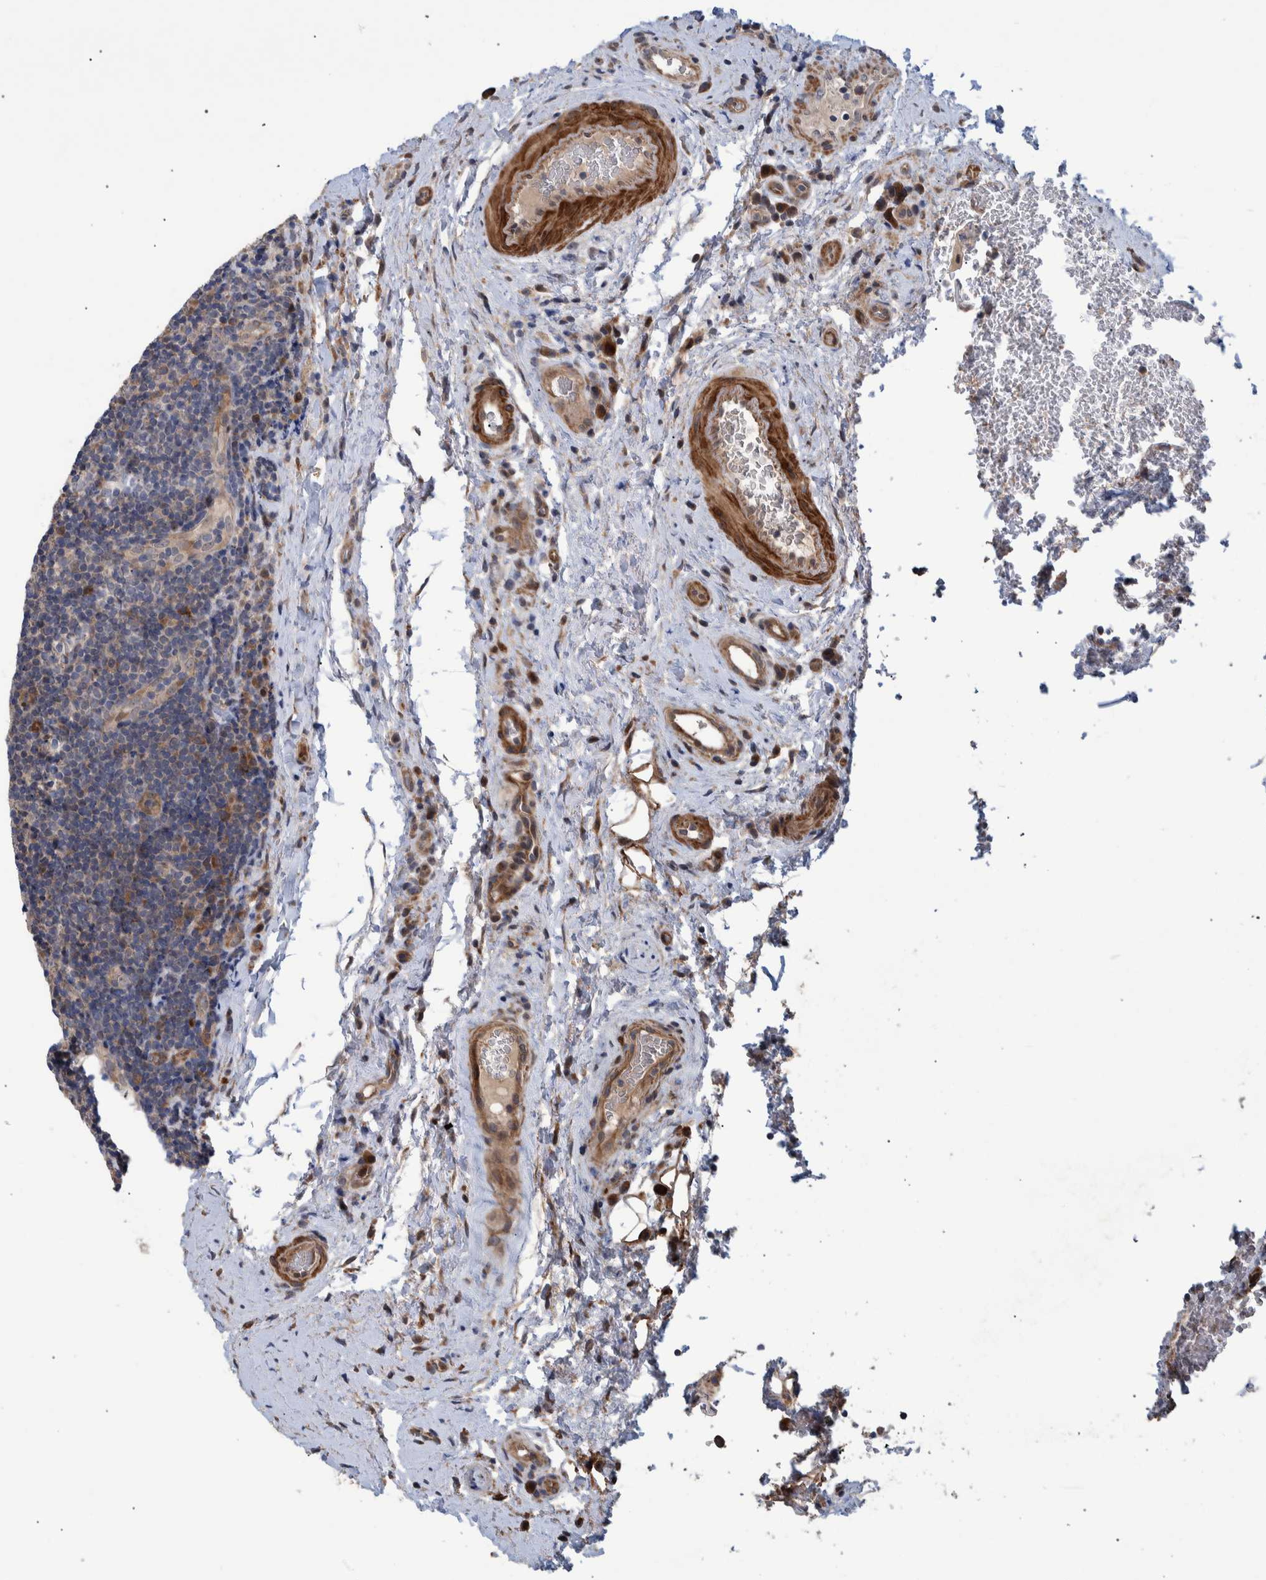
{"staining": {"intensity": "weak", "quantity": "<25%", "location": "cytoplasmic/membranous"}, "tissue": "lymphoma", "cell_type": "Tumor cells", "image_type": "cancer", "snomed": [{"axis": "morphology", "description": "Malignant lymphoma, non-Hodgkin's type, High grade"}, {"axis": "topography", "description": "Tonsil"}], "caption": "High-grade malignant lymphoma, non-Hodgkin's type was stained to show a protein in brown. There is no significant staining in tumor cells.", "gene": "B3GNTL1", "patient": {"sex": "female", "age": 36}}